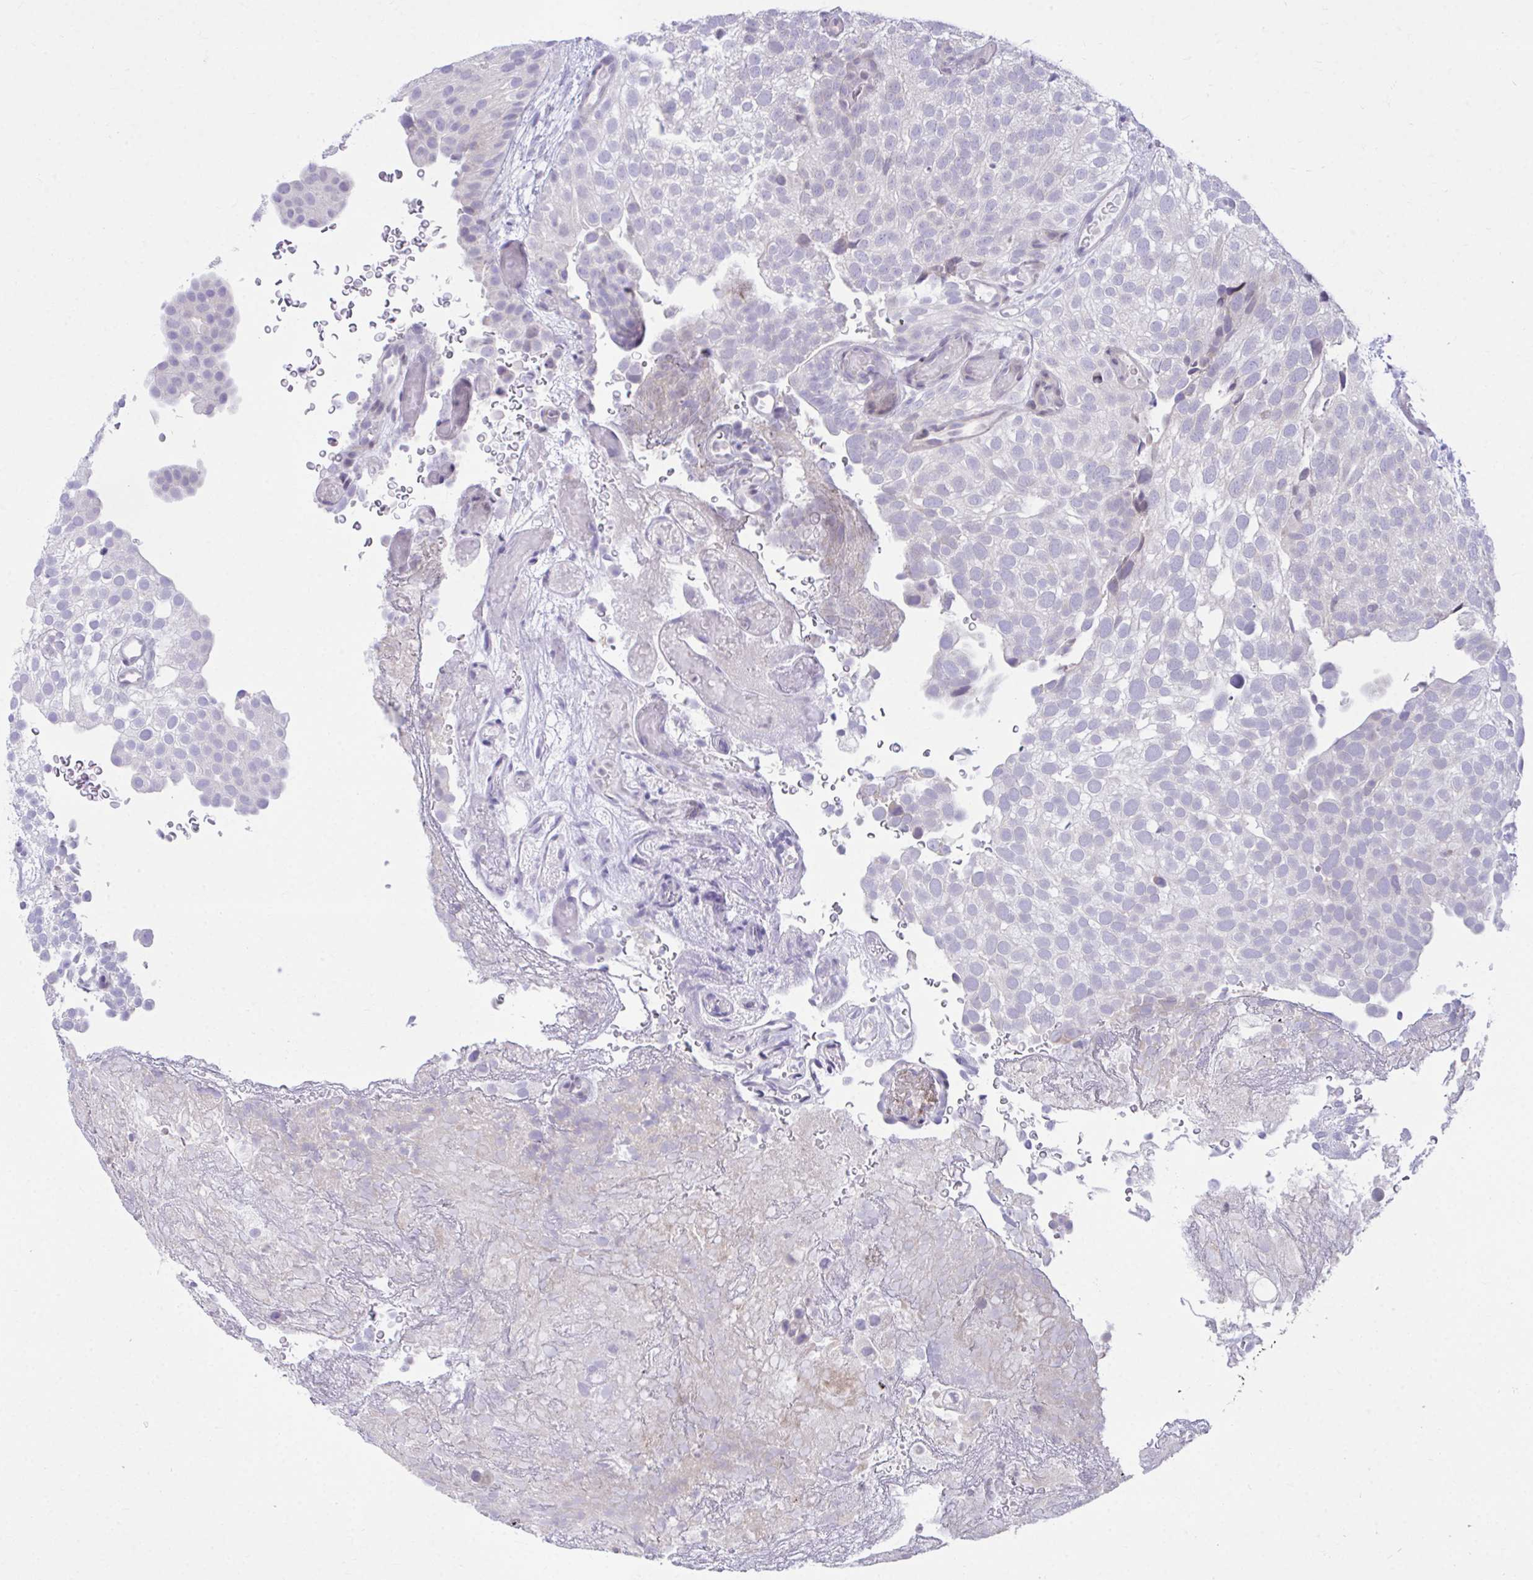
{"staining": {"intensity": "negative", "quantity": "none", "location": "none"}, "tissue": "urothelial cancer", "cell_type": "Tumor cells", "image_type": "cancer", "snomed": [{"axis": "morphology", "description": "Urothelial carcinoma, Low grade"}, {"axis": "topography", "description": "Urinary bladder"}], "caption": "Tumor cells are negative for protein expression in human low-grade urothelial carcinoma. The staining is performed using DAB brown chromogen with nuclei counter-stained in using hematoxylin.", "gene": "OR7A5", "patient": {"sex": "male", "age": 78}}